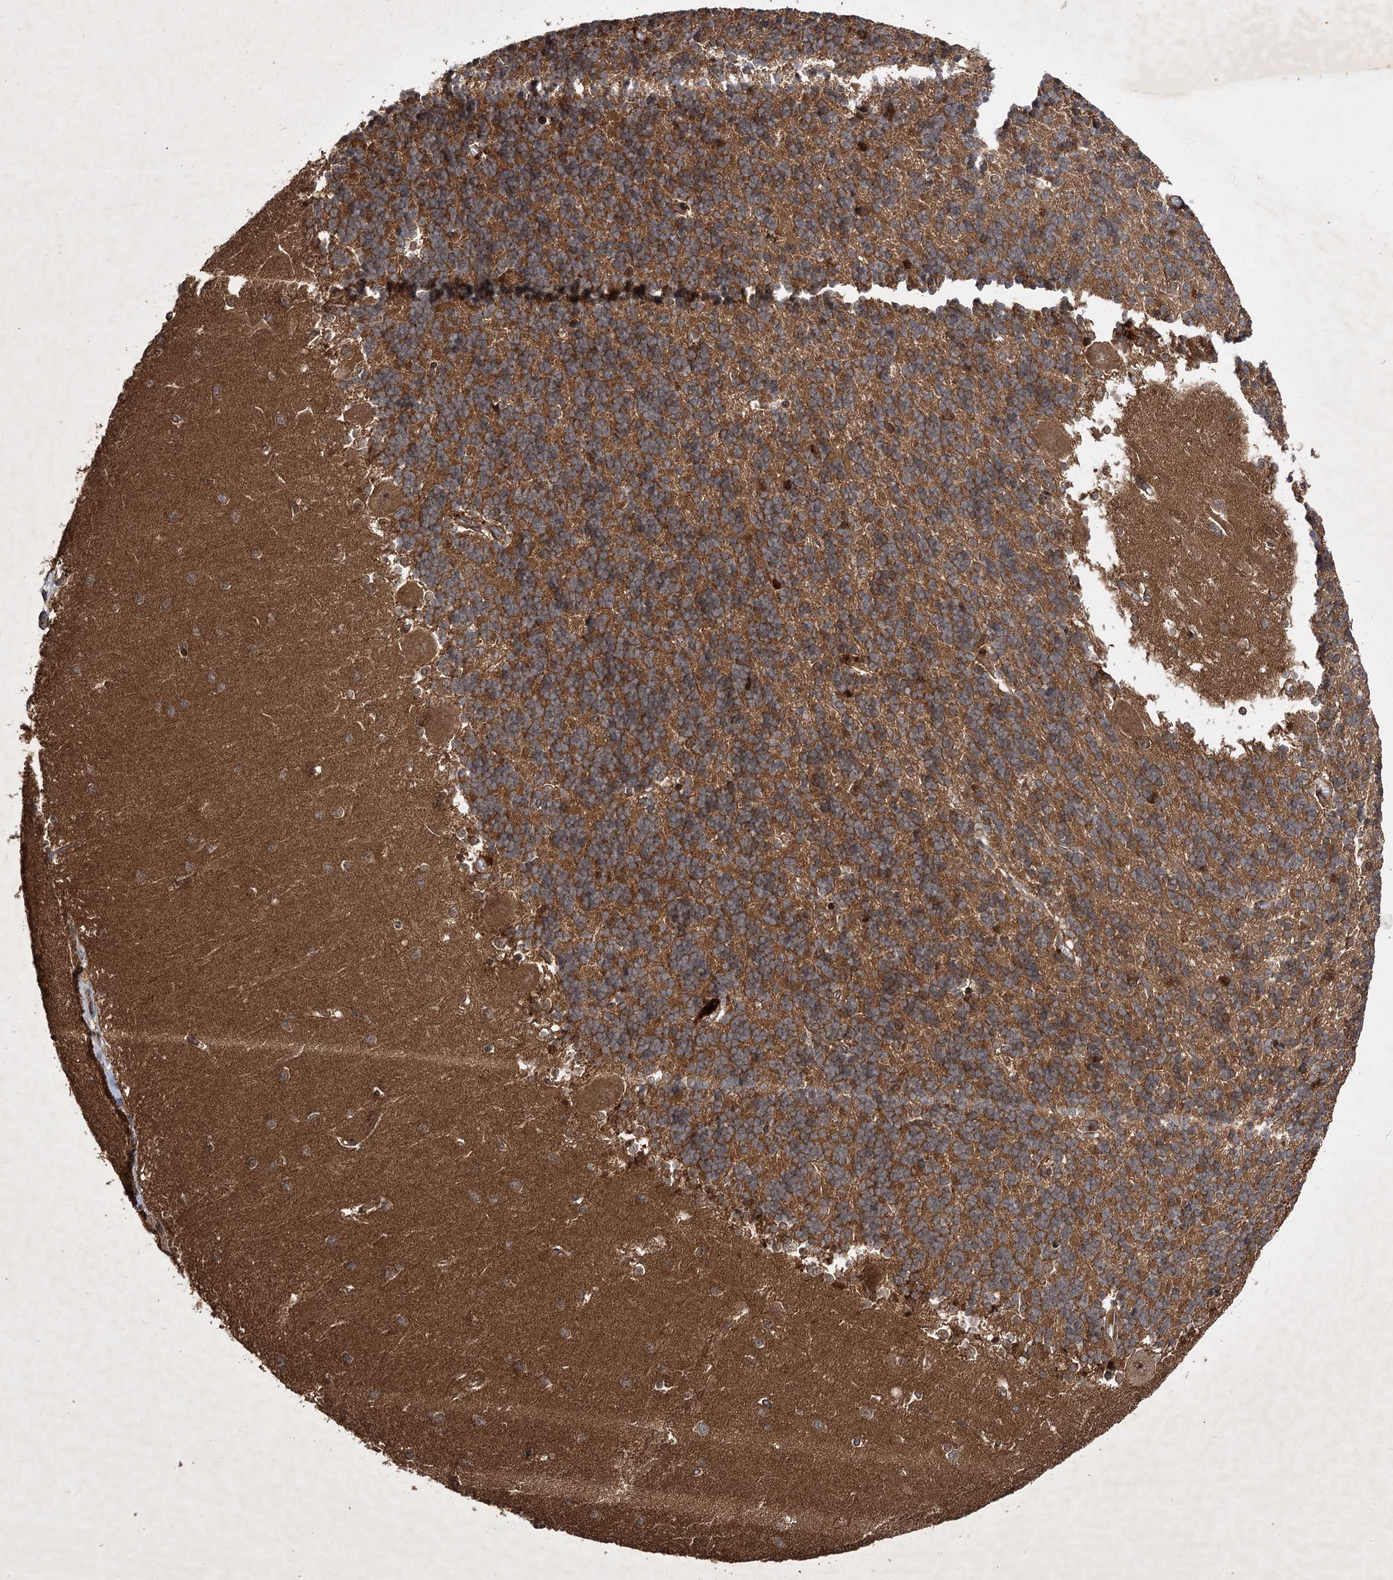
{"staining": {"intensity": "strong", "quantity": ">75%", "location": "cytoplasmic/membranous"}, "tissue": "cerebellum", "cell_type": "Cells in granular layer", "image_type": "normal", "snomed": [{"axis": "morphology", "description": "Normal tissue, NOS"}, {"axis": "topography", "description": "Cerebellum"}], "caption": "Cerebellum stained with immunohistochemistry (IHC) demonstrates strong cytoplasmic/membranous expression in approximately >75% of cells in granular layer.", "gene": "DNAJC13", "patient": {"sex": "male", "age": 37}}